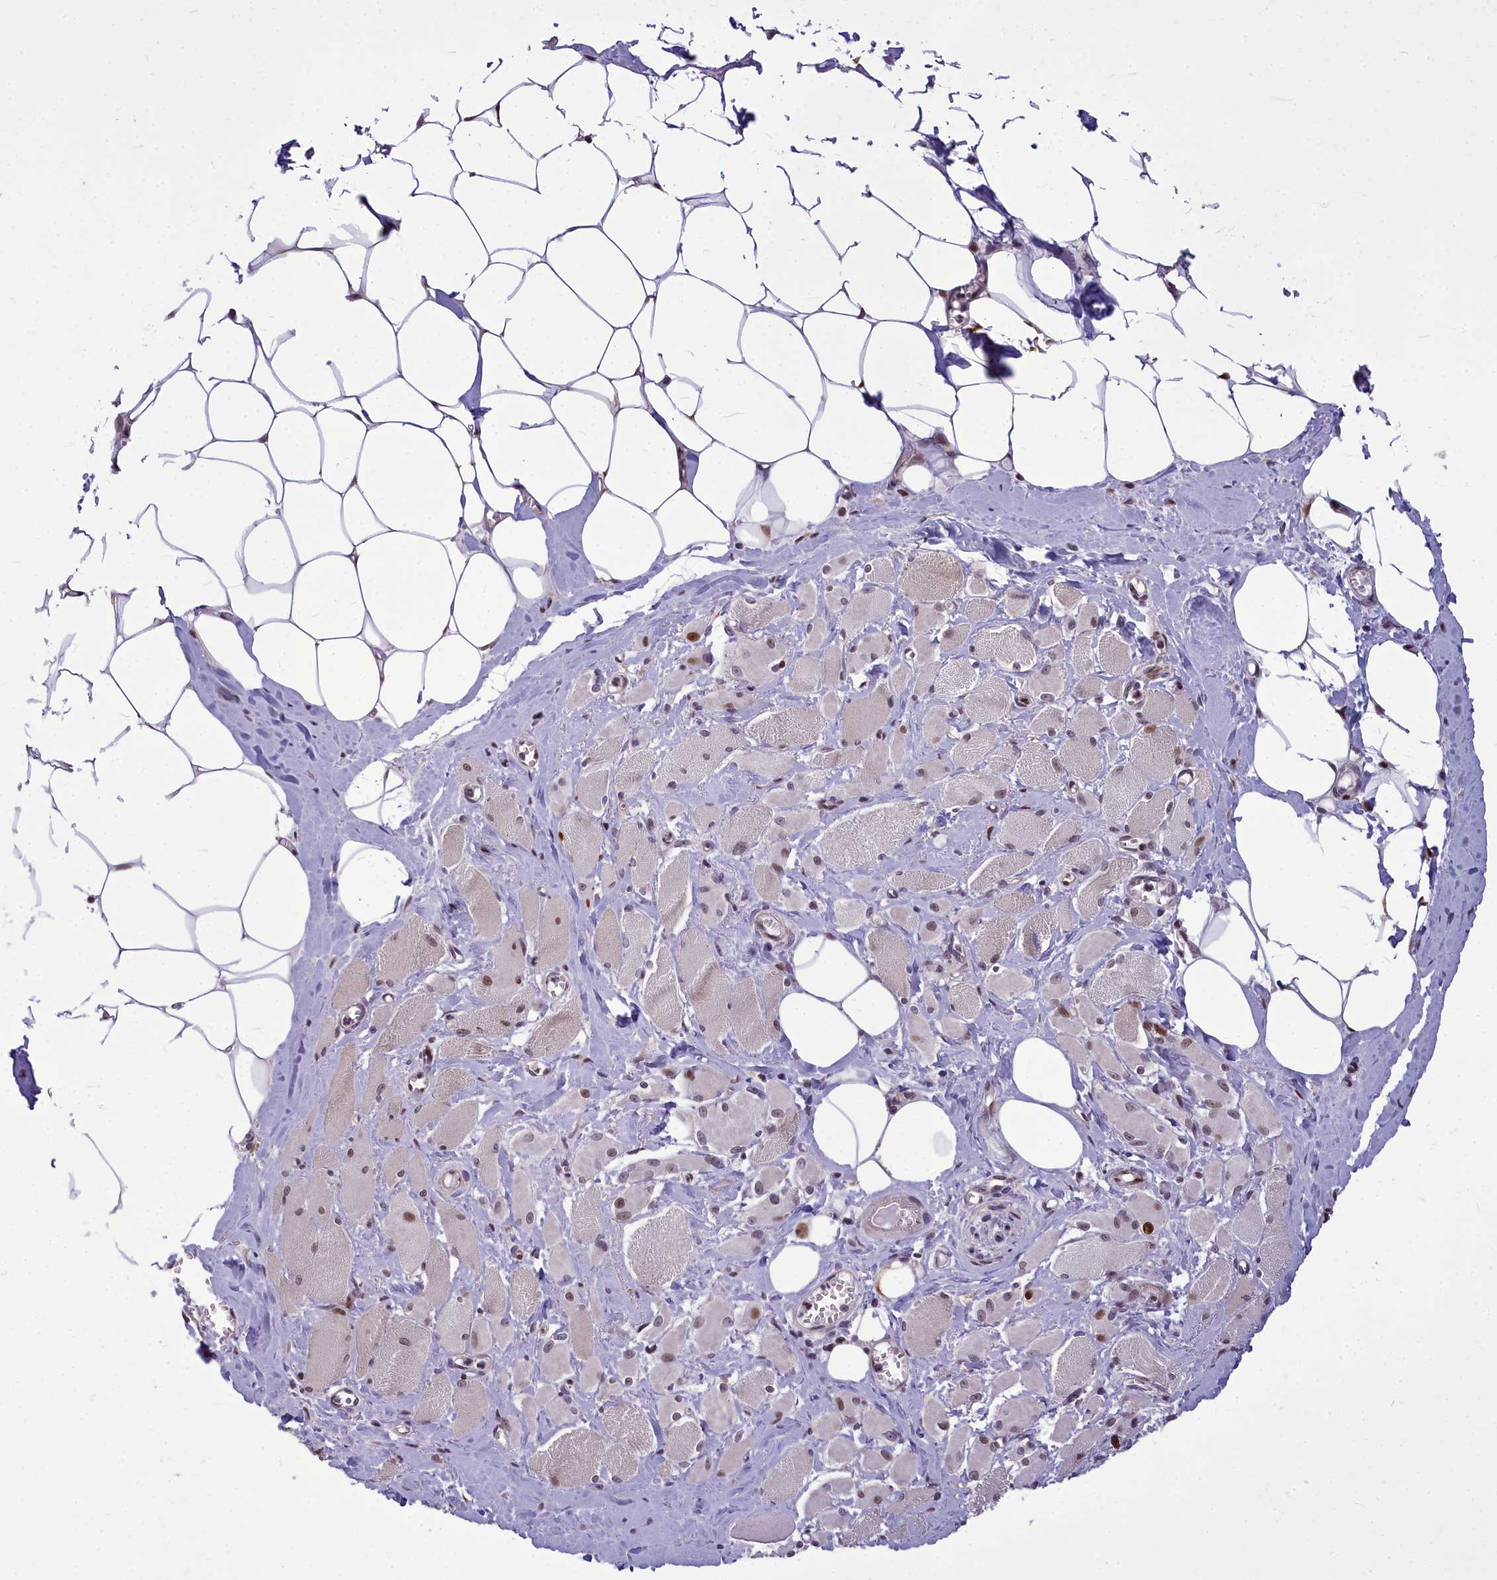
{"staining": {"intensity": "moderate", "quantity": ">75%", "location": "cytoplasmic/membranous,nuclear"}, "tissue": "skeletal muscle", "cell_type": "Myocytes", "image_type": "normal", "snomed": [{"axis": "morphology", "description": "Normal tissue, NOS"}, {"axis": "morphology", "description": "Basal cell carcinoma"}, {"axis": "topography", "description": "Skeletal muscle"}], "caption": "The histopathology image displays staining of unremarkable skeletal muscle, revealing moderate cytoplasmic/membranous,nuclear protein expression (brown color) within myocytes. Using DAB (3,3'-diaminobenzidine) (brown) and hematoxylin (blue) stains, captured at high magnification using brightfield microscopy.", "gene": "AP1M1", "patient": {"sex": "female", "age": 64}}